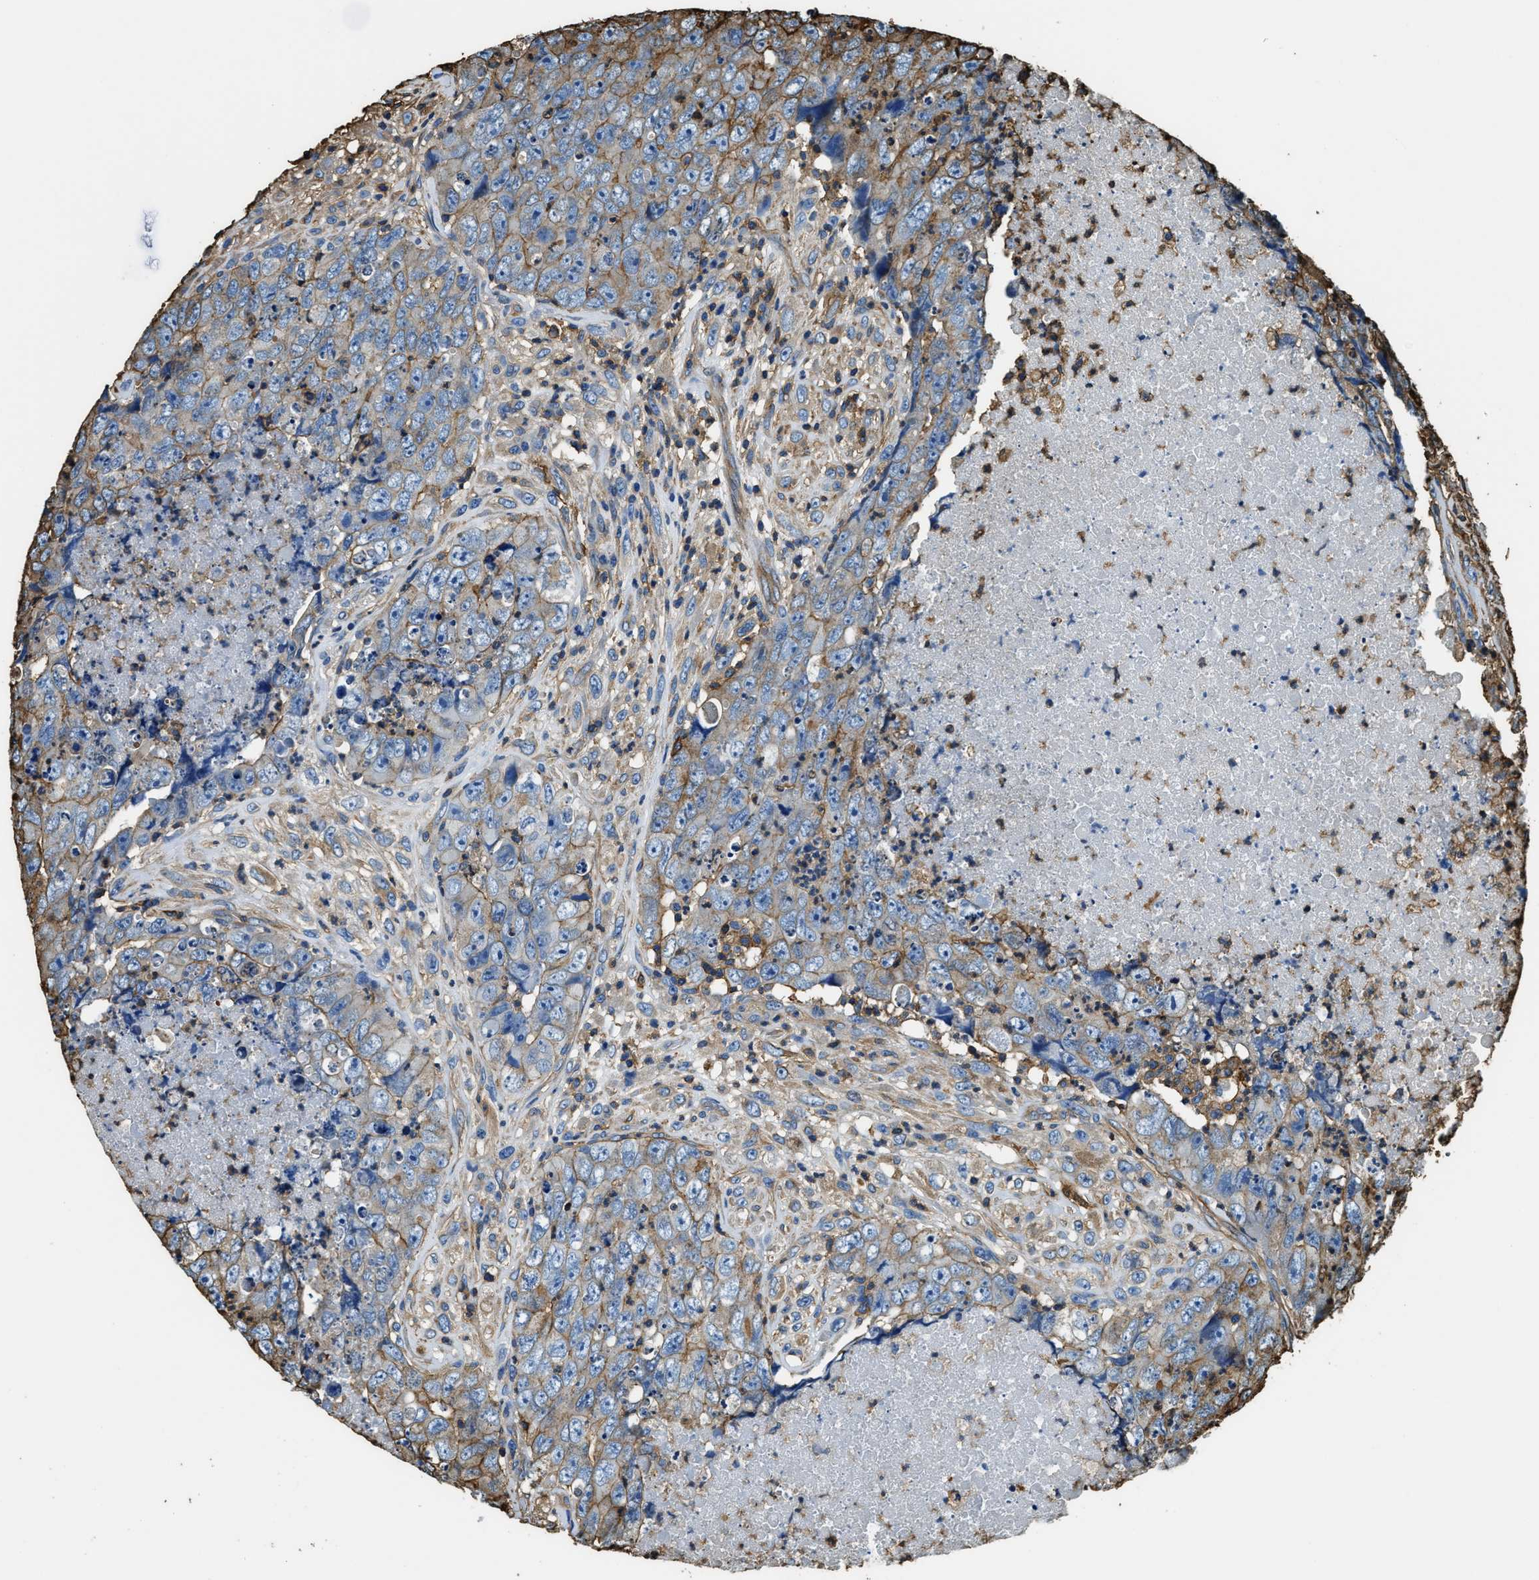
{"staining": {"intensity": "moderate", "quantity": "25%-75%", "location": "cytoplasmic/membranous"}, "tissue": "testis cancer", "cell_type": "Tumor cells", "image_type": "cancer", "snomed": [{"axis": "morphology", "description": "Carcinoma, Embryonal, NOS"}, {"axis": "topography", "description": "Testis"}], "caption": "Tumor cells reveal moderate cytoplasmic/membranous expression in about 25%-75% of cells in testis cancer (embryonal carcinoma). Immunohistochemistry (ihc) stains the protein of interest in brown and the nuclei are stained blue.", "gene": "ACCS", "patient": {"sex": "male", "age": 32}}